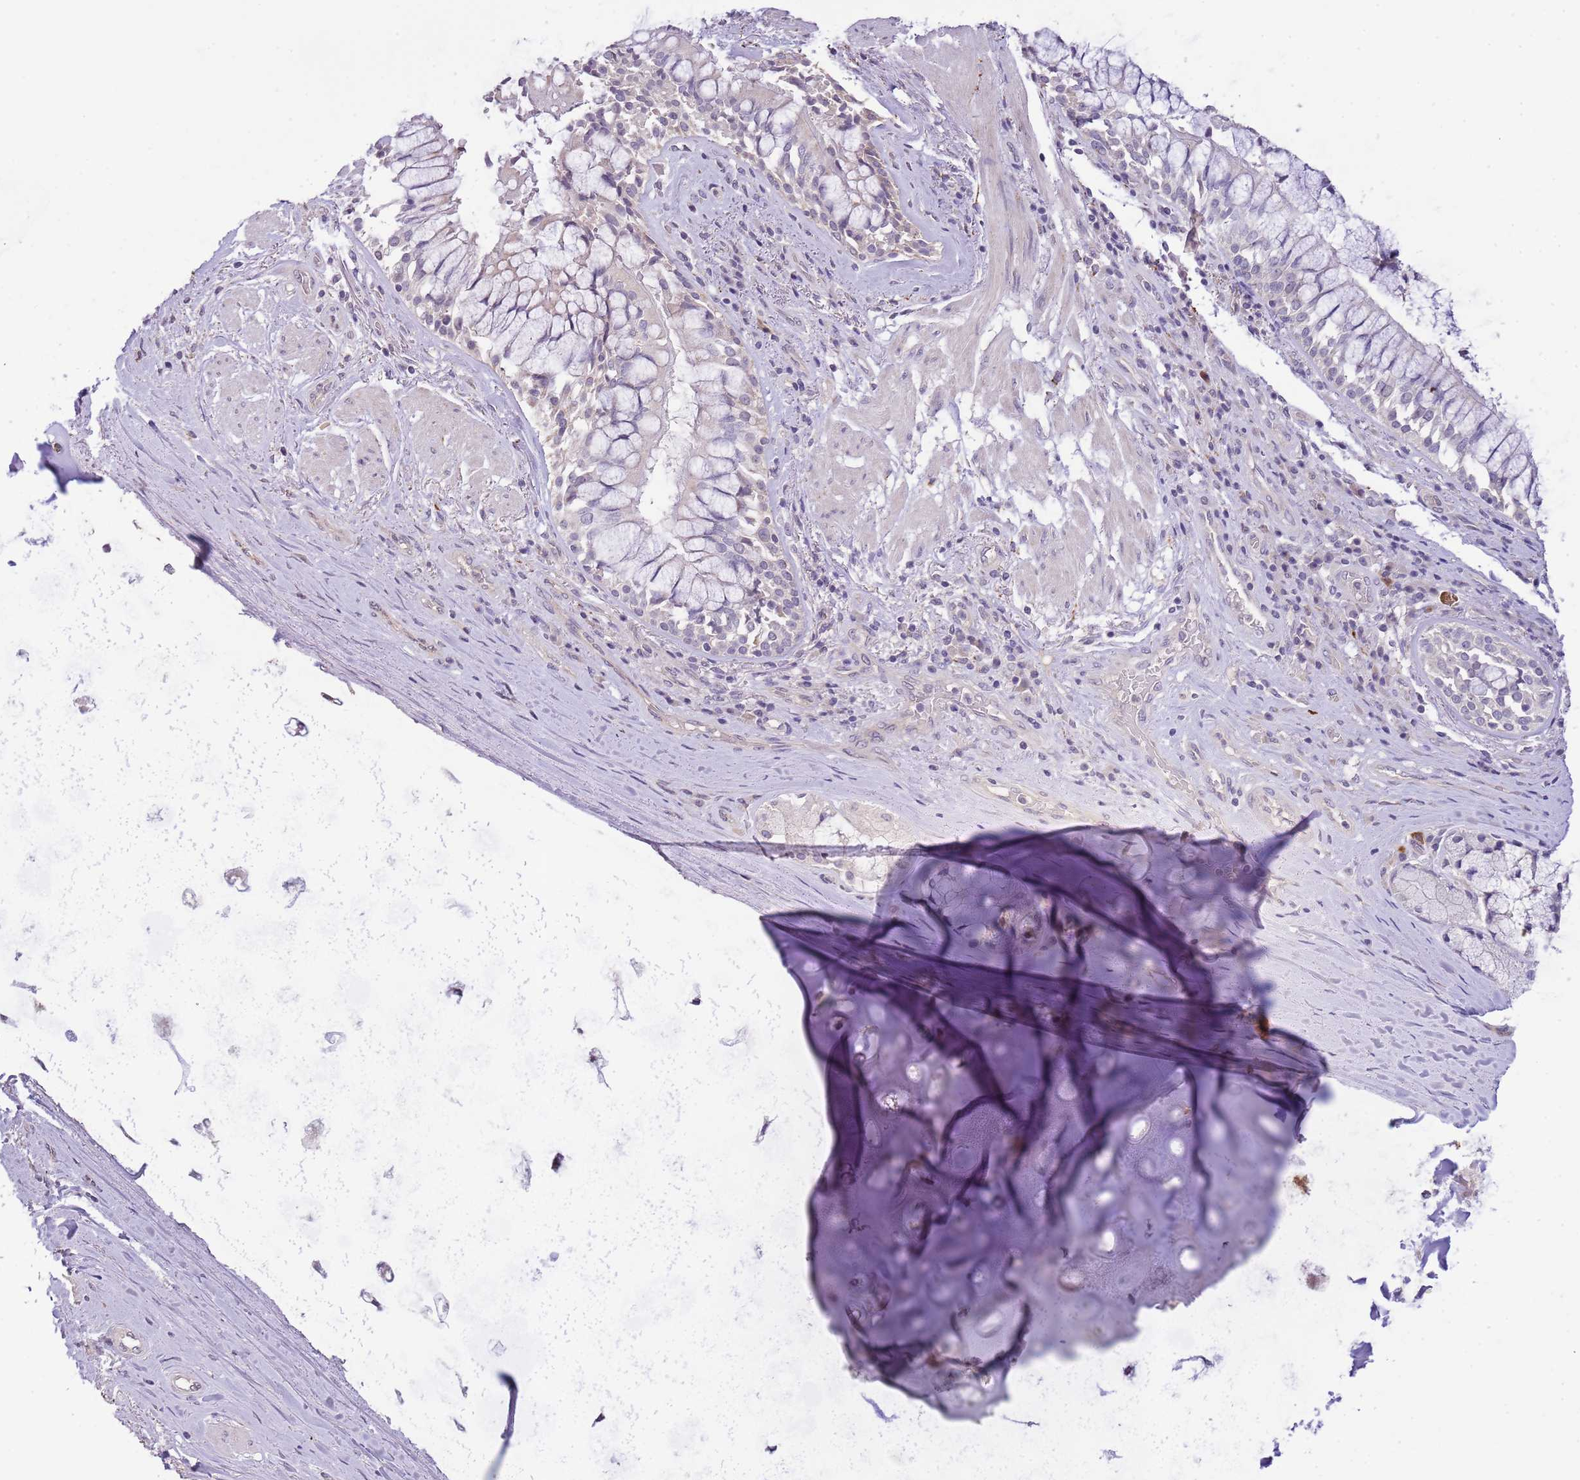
{"staining": {"intensity": "negative", "quantity": "none", "location": "none"}, "tissue": "adipose tissue", "cell_type": "Adipocytes", "image_type": "normal", "snomed": [{"axis": "morphology", "description": "Normal tissue, NOS"}, {"axis": "morphology", "description": "Squamous cell carcinoma, NOS"}, {"axis": "topography", "description": "Bronchus"}, {"axis": "topography", "description": "Lung"}], "caption": "Immunohistochemistry (IHC) of normal adipose tissue displays no staining in adipocytes. Brightfield microscopy of IHC stained with DAB (brown) and hematoxylin (blue), captured at high magnification.", "gene": "ZNF658", "patient": {"sex": "male", "age": 64}}